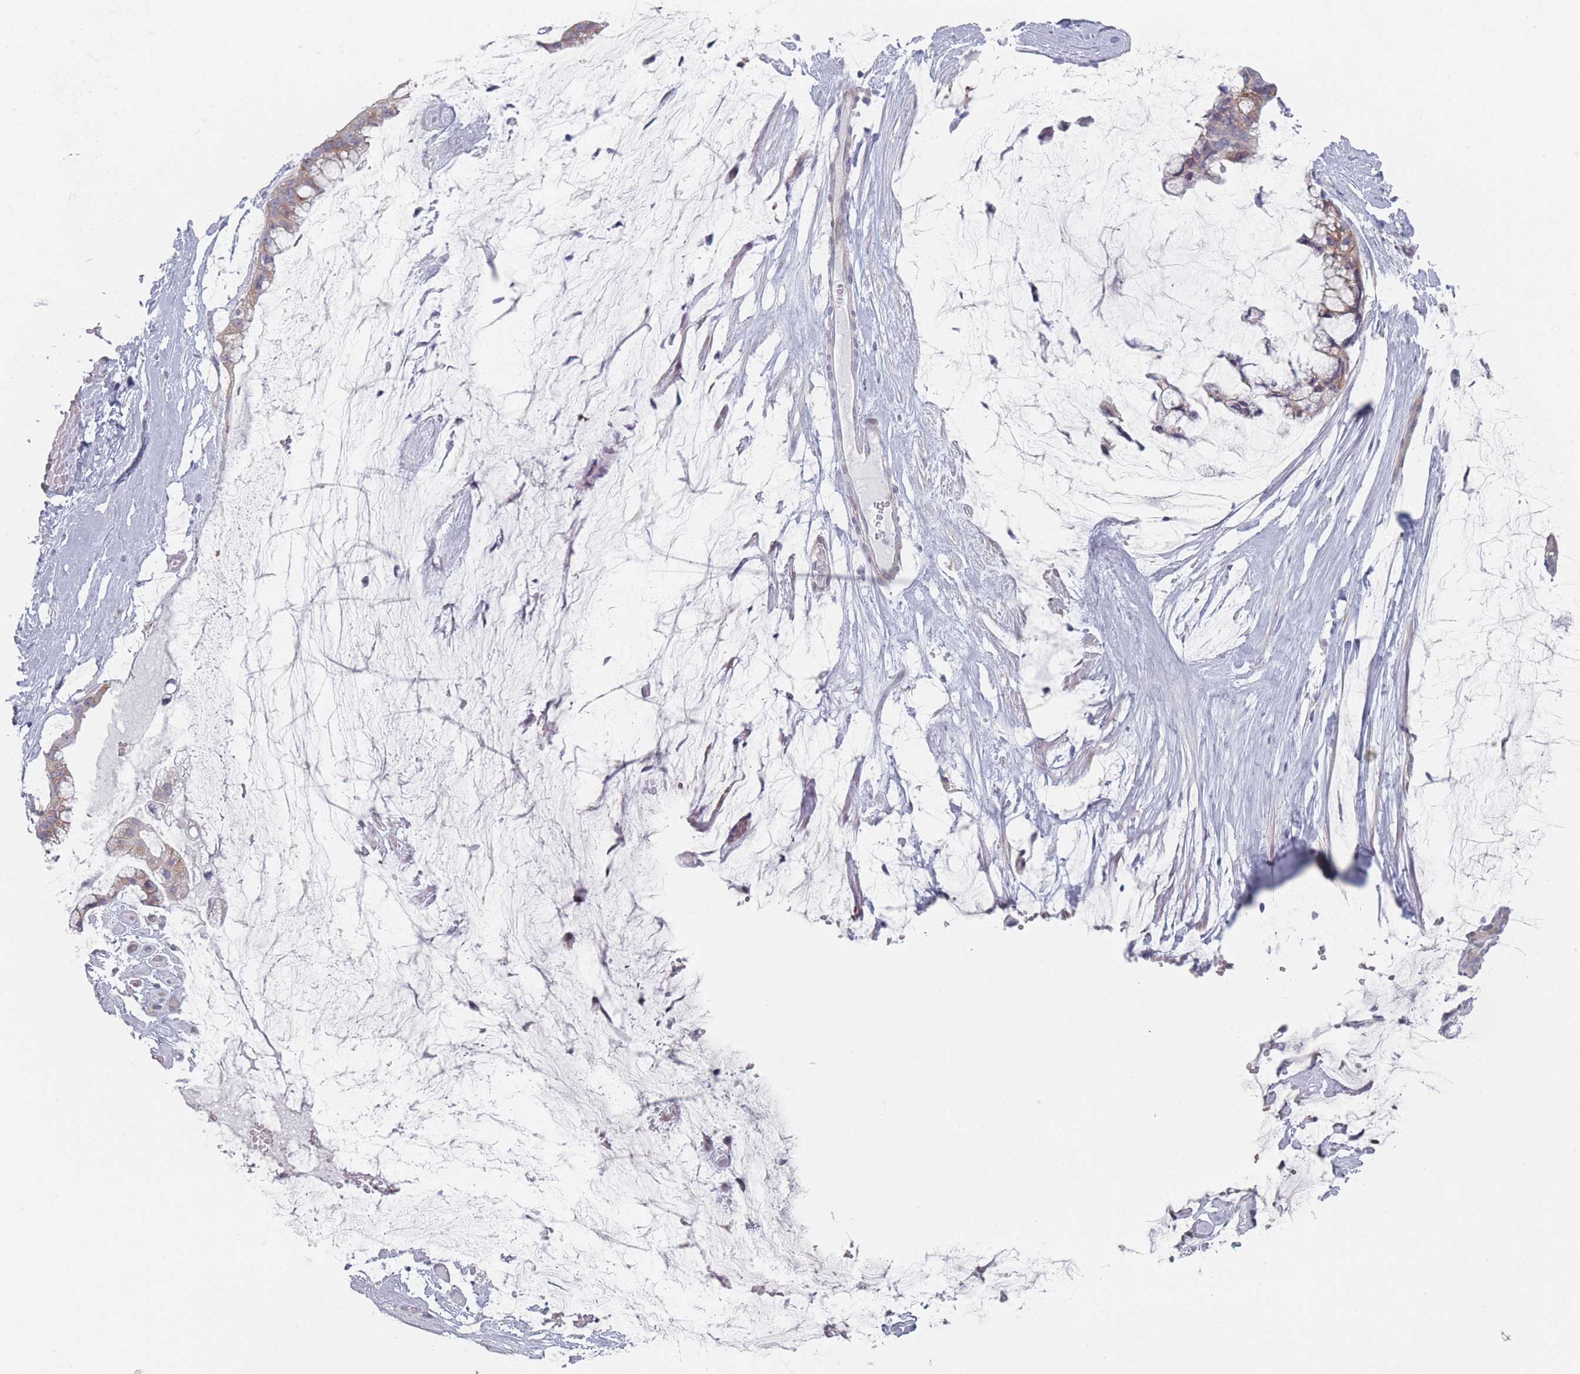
{"staining": {"intensity": "weak", "quantity": ">75%", "location": "cytoplasmic/membranous"}, "tissue": "ovarian cancer", "cell_type": "Tumor cells", "image_type": "cancer", "snomed": [{"axis": "morphology", "description": "Cystadenocarcinoma, mucinous, NOS"}, {"axis": "topography", "description": "Ovary"}], "caption": "Ovarian mucinous cystadenocarcinoma stained for a protein reveals weak cytoplasmic/membranous positivity in tumor cells. The staining was performed using DAB (3,3'-diaminobenzidine) to visualize the protein expression in brown, while the nuclei were stained in blue with hematoxylin (Magnification: 20x).", "gene": "RNF4", "patient": {"sex": "female", "age": 39}}